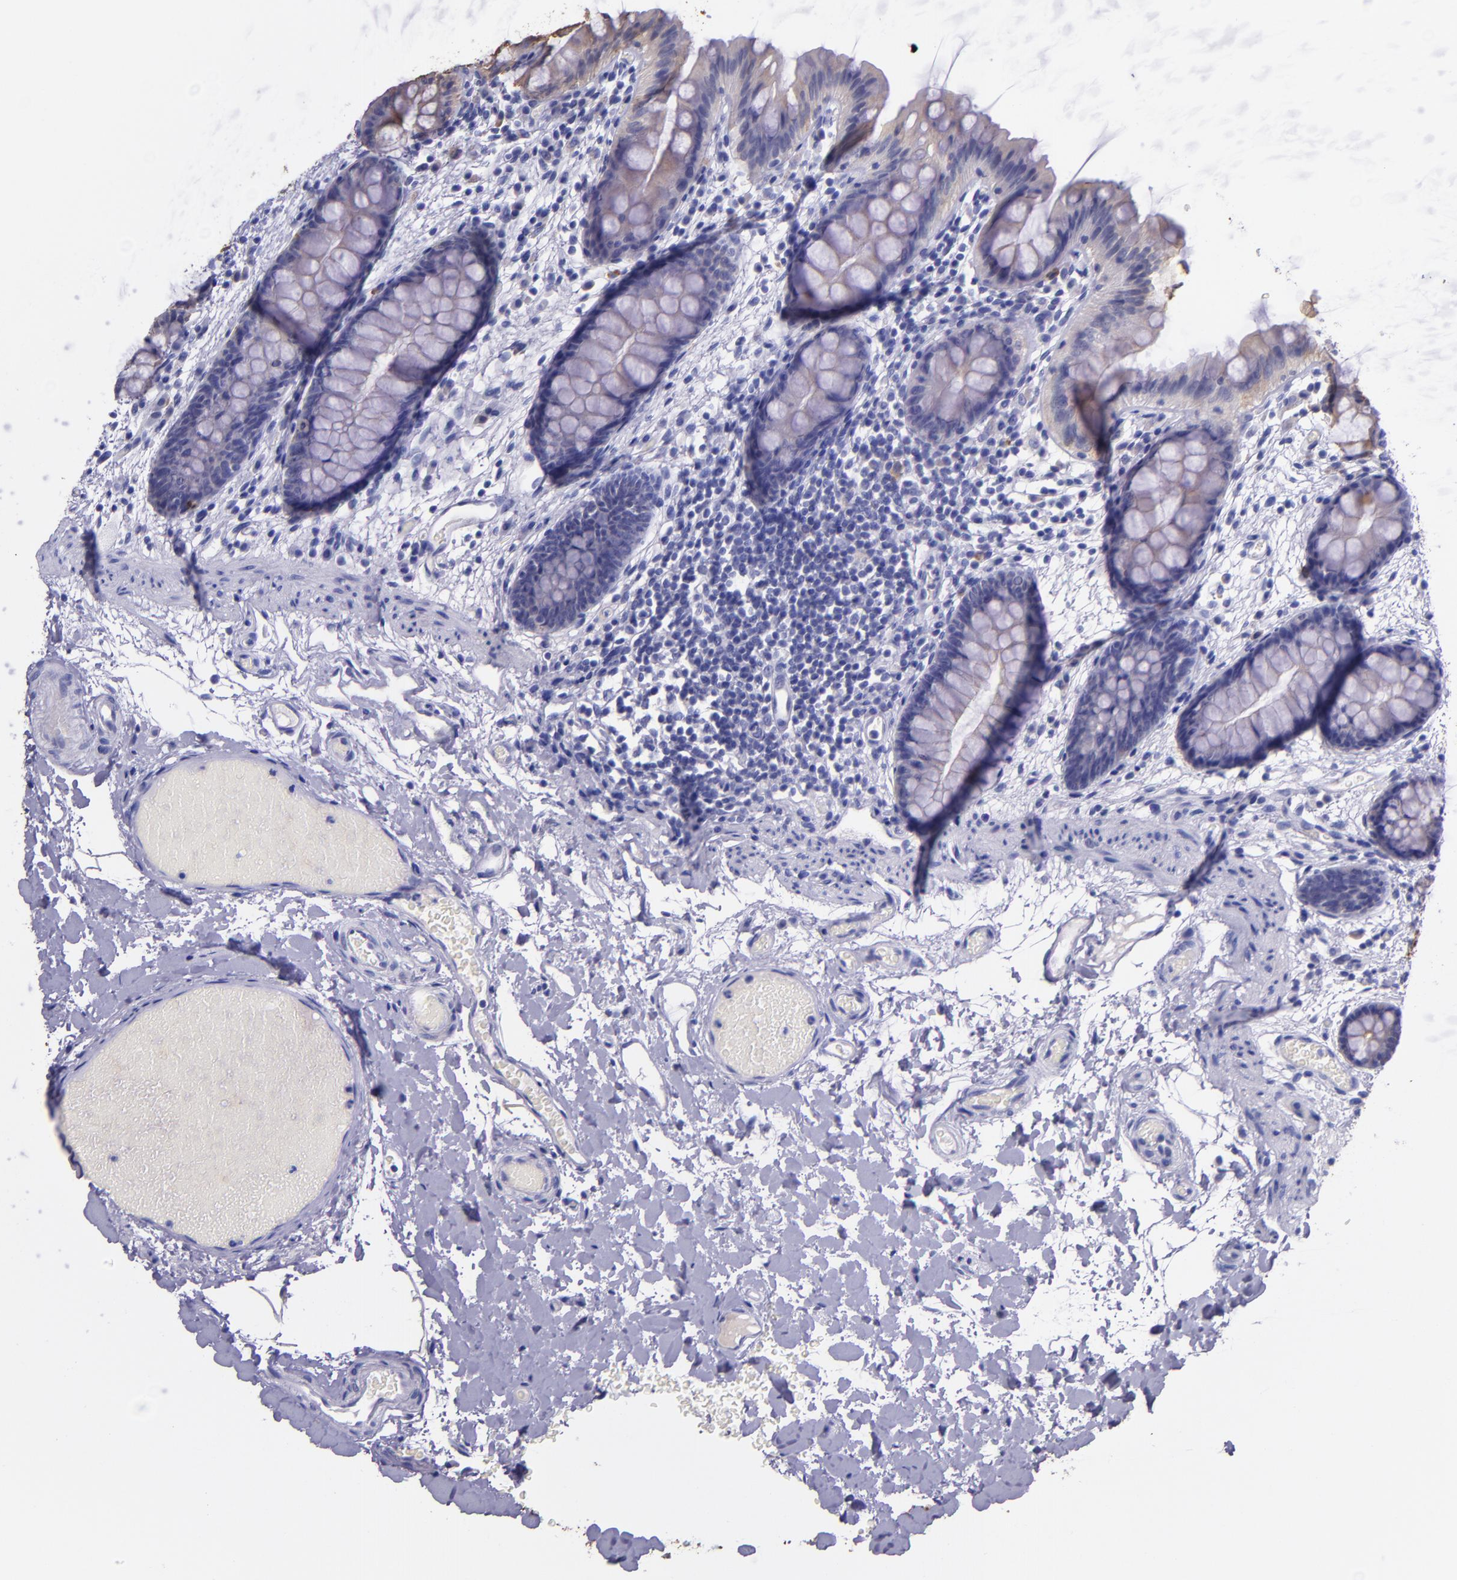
{"staining": {"intensity": "negative", "quantity": "none", "location": "none"}, "tissue": "colon", "cell_type": "Endothelial cells", "image_type": "normal", "snomed": [{"axis": "morphology", "description": "Normal tissue, NOS"}, {"axis": "topography", "description": "Smooth muscle"}, {"axis": "topography", "description": "Colon"}], "caption": "Colon stained for a protein using IHC demonstrates no expression endothelial cells.", "gene": "KRT4", "patient": {"sex": "male", "age": 67}}